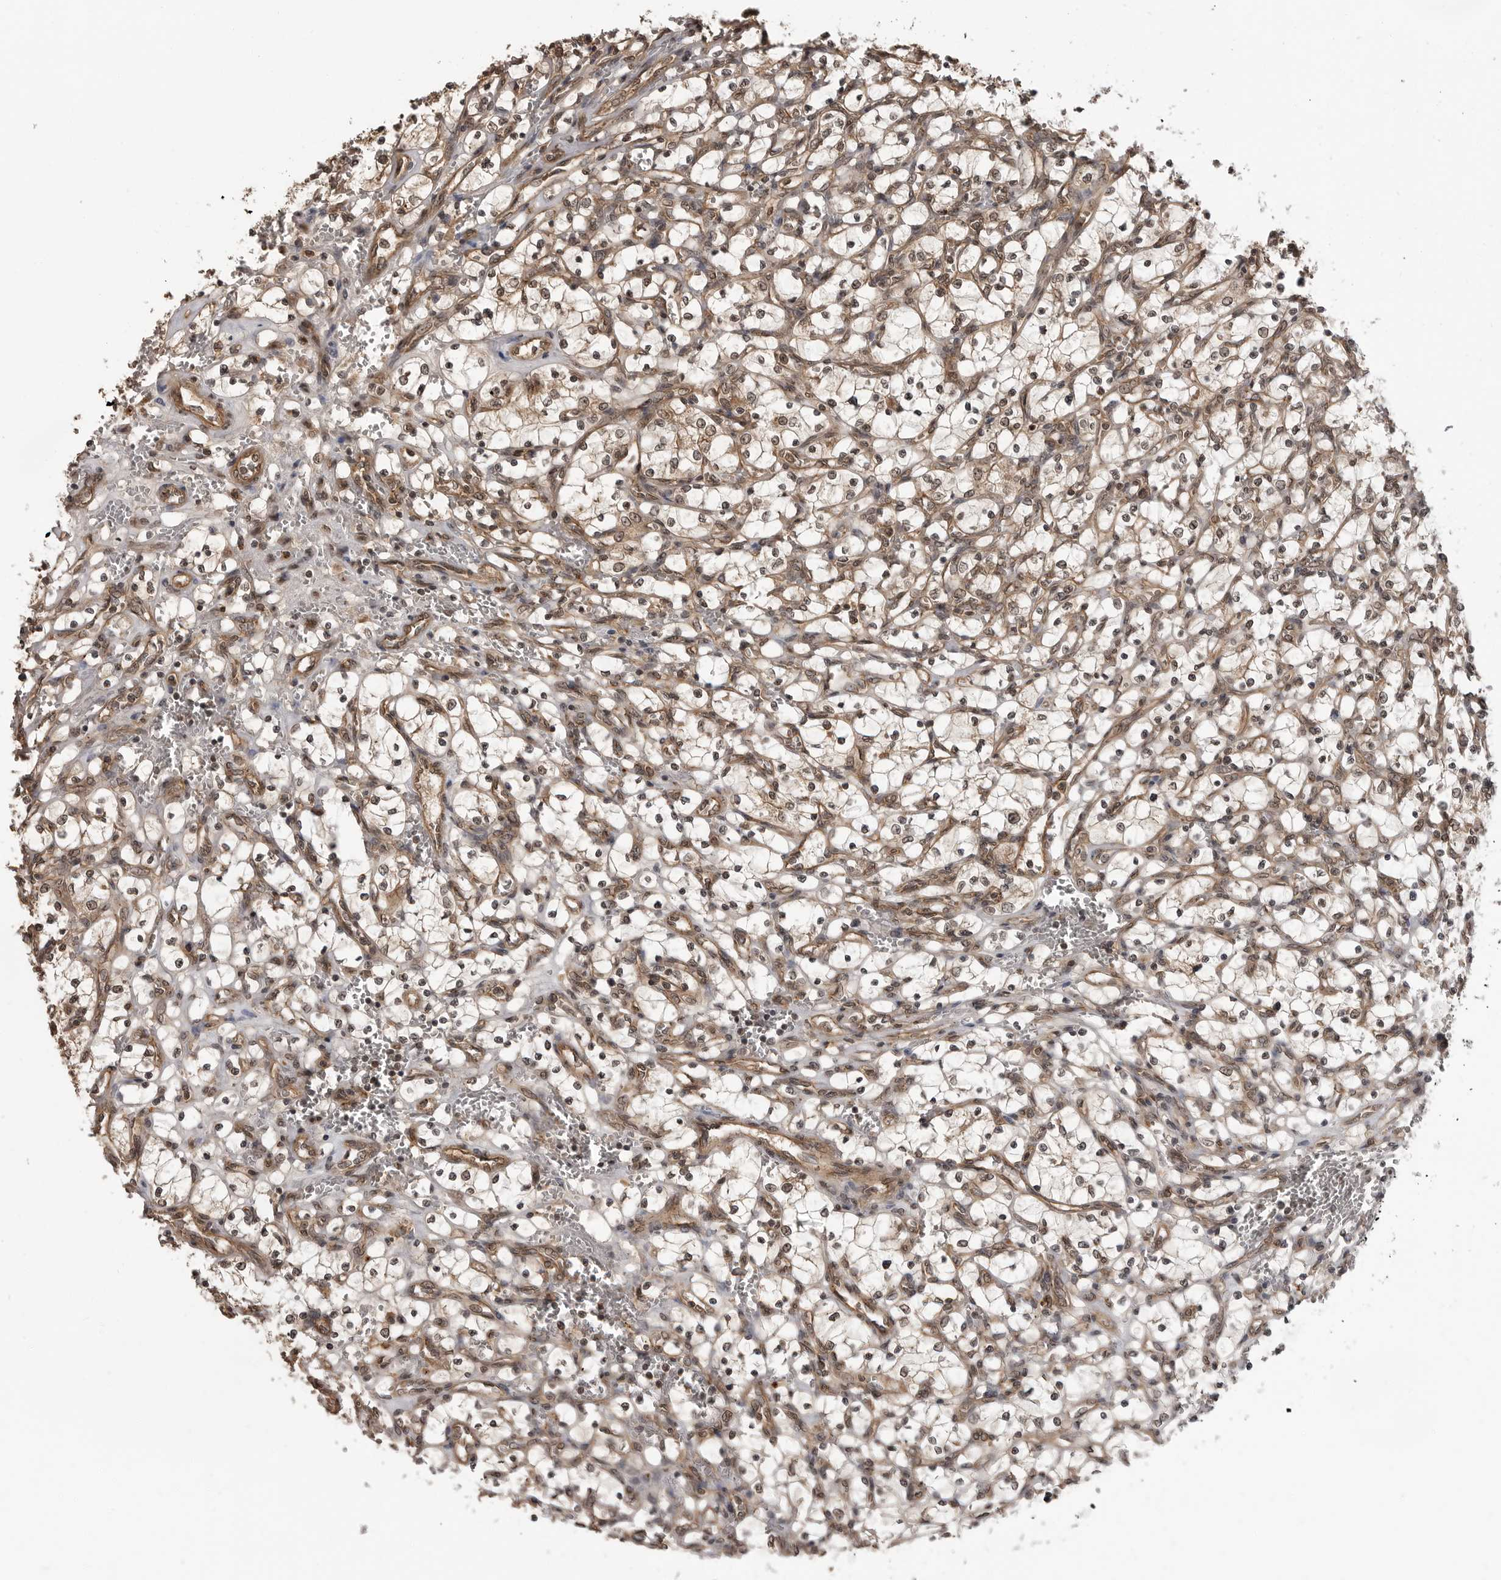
{"staining": {"intensity": "moderate", "quantity": "25%-75%", "location": "nuclear"}, "tissue": "renal cancer", "cell_type": "Tumor cells", "image_type": "cancer", "snomed": [{"axis": "morphology", "description": "Adenocarcinoma, NOS"}, {"axis": "topography", "description": "Kidney"}], "caption": "This image demonstrates immunohistochemistry (IHC) staining of renal cancer, with medium moderate nuclear positivity in approximately 25%-75% of tumor cells.", "gene": "IL24", "patient": {"sex": "female", "age": 69}}